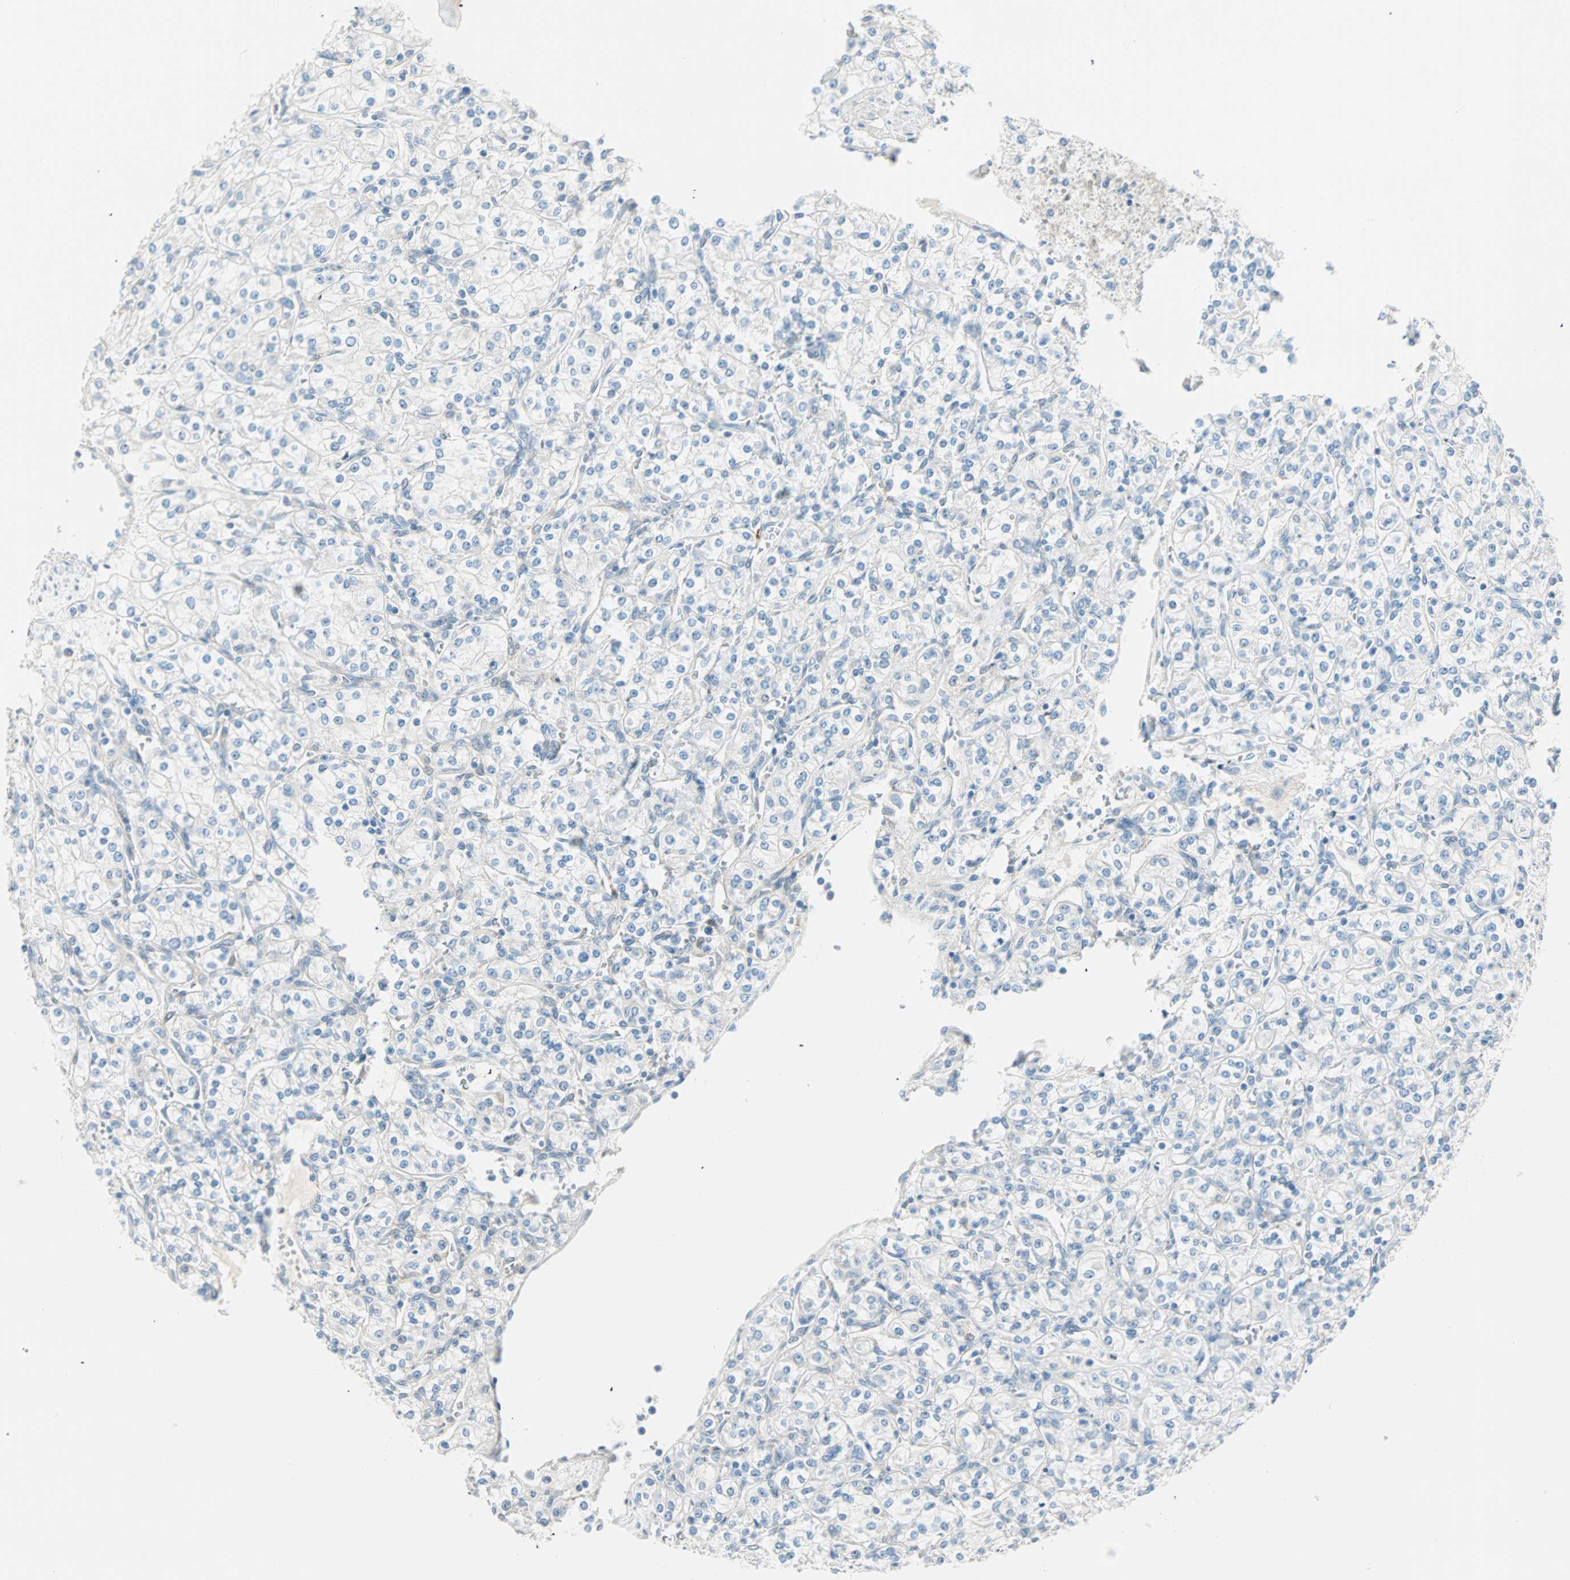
{"staining": {"intensity": "negative", "quantity": "none", "location": "none"}, "tissue": "renal cancer", "cell_type": "Tumor cells", "image_type": "cancer", "snomed": [{"axis": "morphology", "description": "Adenocarcinoma, NOS"}, {"axis": "topography", "description": "Kidney"}], "caption": "Tumor cells show no significant protein positivity in adenocarcinoma (renal).", "gene": "ATF6", "patient": {"sex": "male", "age": 77}}